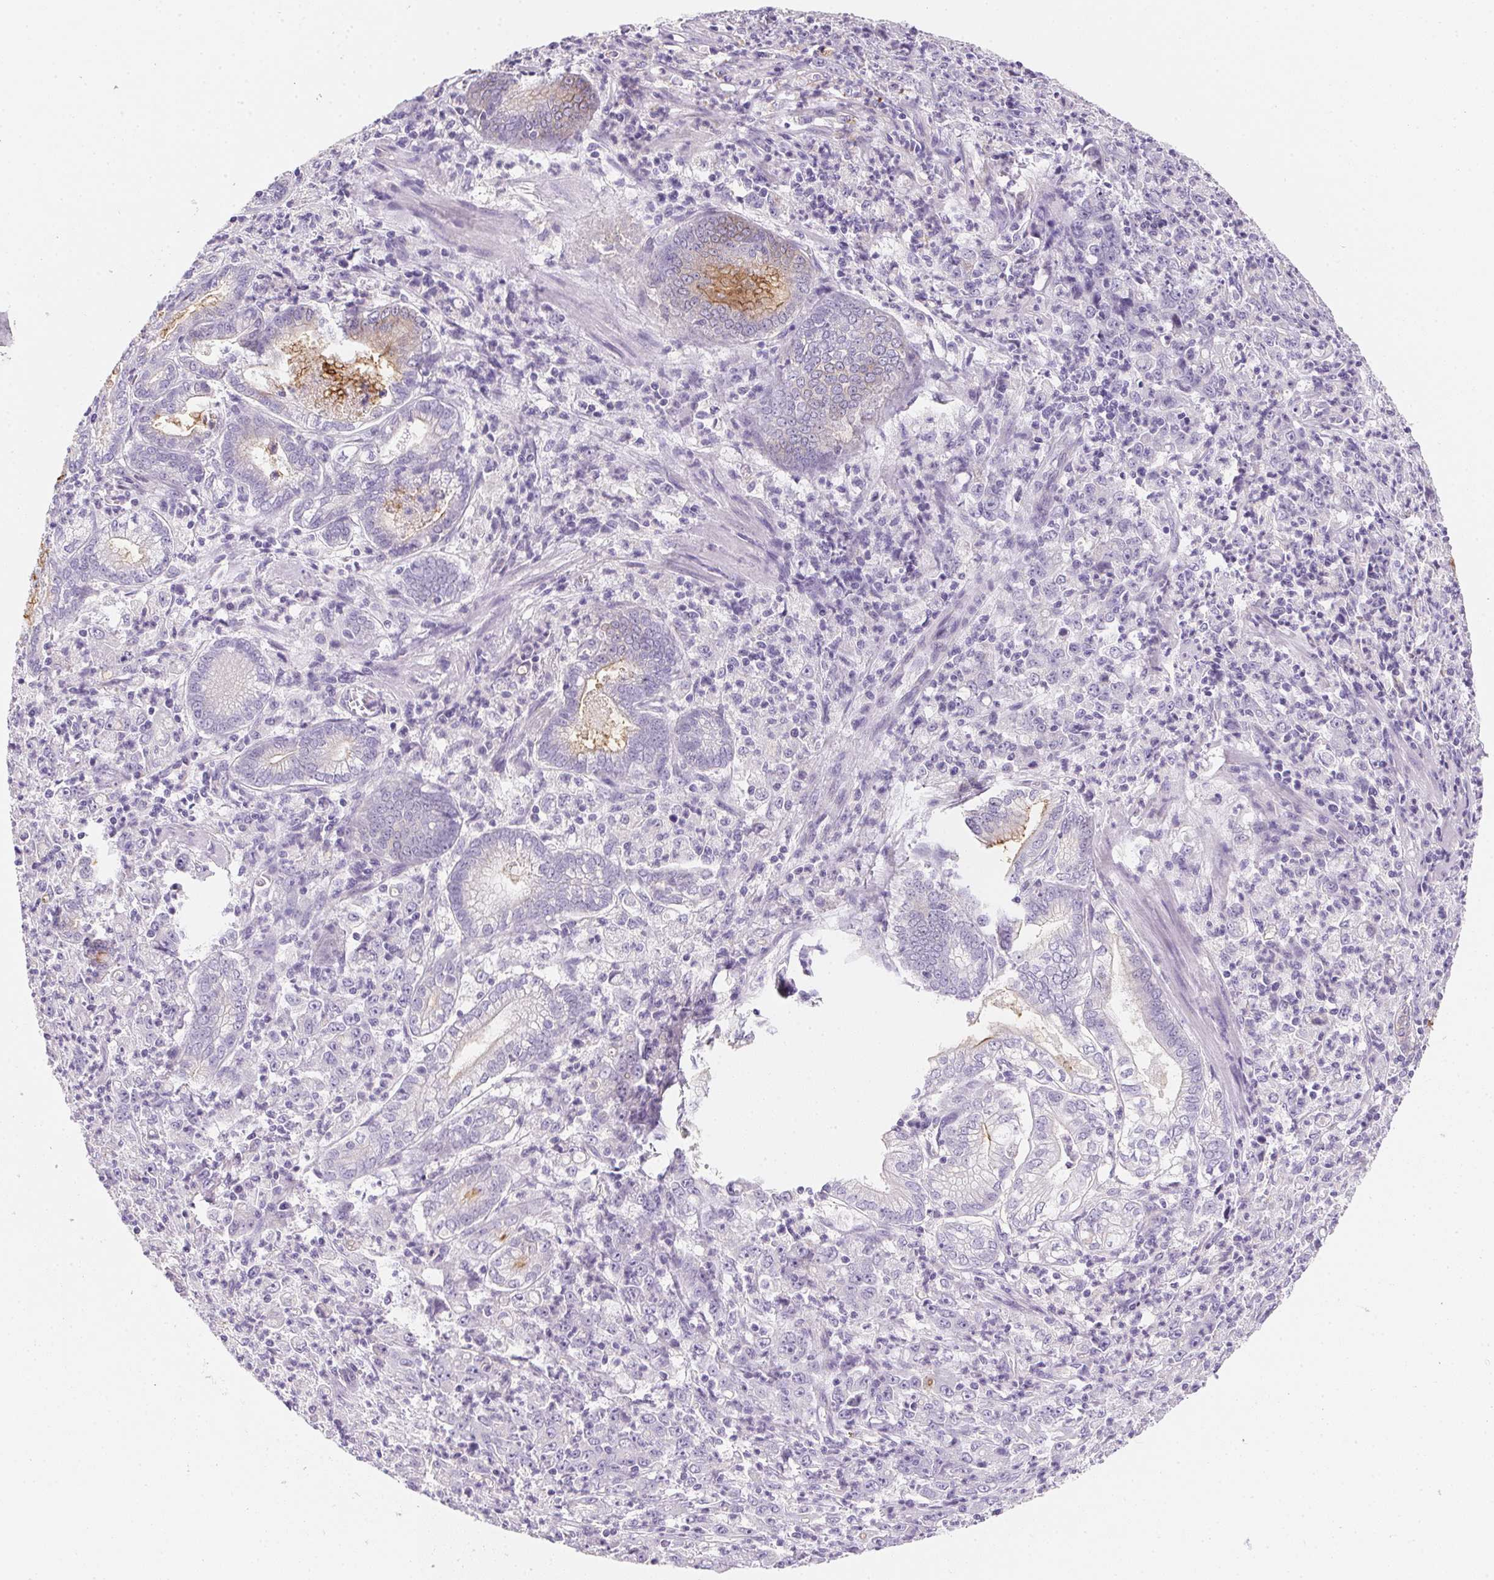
{"staining": {"intensity": "weak", "quantity": "<25%", "location": "cytoplasmic/membranous"}, "tissue": "stomach cancer", "cell_type": "Tumor cells", "image_type": "cancer", "snomed": [{"axis": "morphology", "description": "Adenocarcinoma, NOS"}, {"axis": "topography", "description": "Stomach, lower"}], "caption": "Human adenocarcinoma (stomach) stained for a protein using immunohistochemistry (IHC) reveals no expression in tumor cells.", "gene": "AQP5", "patient": {"sex": "female", "age": 71}}